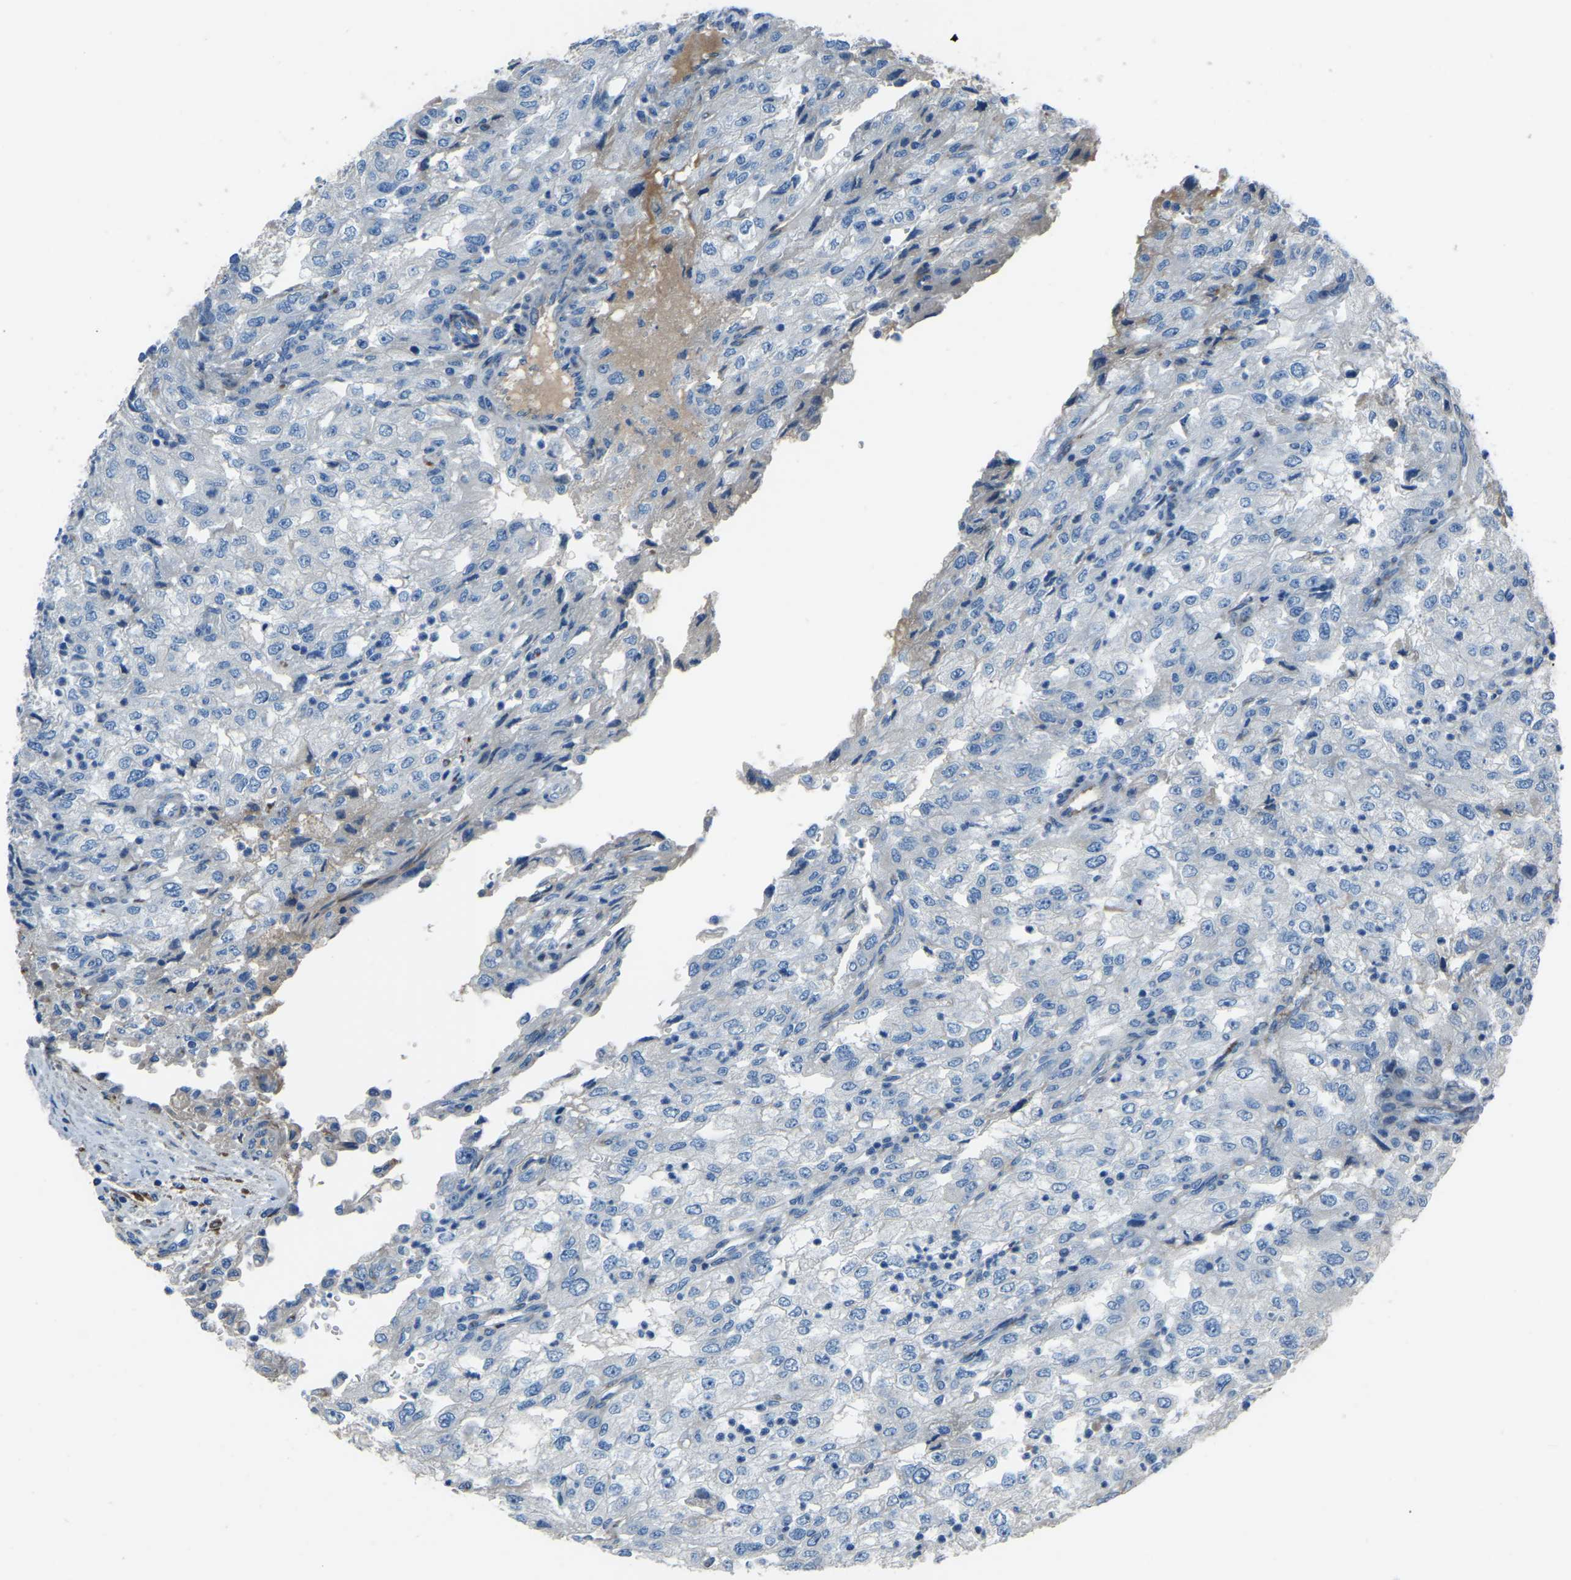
{"staining": {"intensity": "negative", "quantity": "none", "location": "none"}, "tissue": "renal cancer", "cell_type": "Tumor cells", "image_type": "cancer", "snomed": [{"axis": "morphology", "description": "Adenocarcinoma, NOS"}, {"axis": "topography", "description": "Kidney"}], "caption": "This is an immunohistochemistry (IHC) histopathology image of renal cancer (adenocarcinoma). There is no staining in tumor cells.", "gene": "COL3A1", "patient": {"sex": "female", "age": 54}}